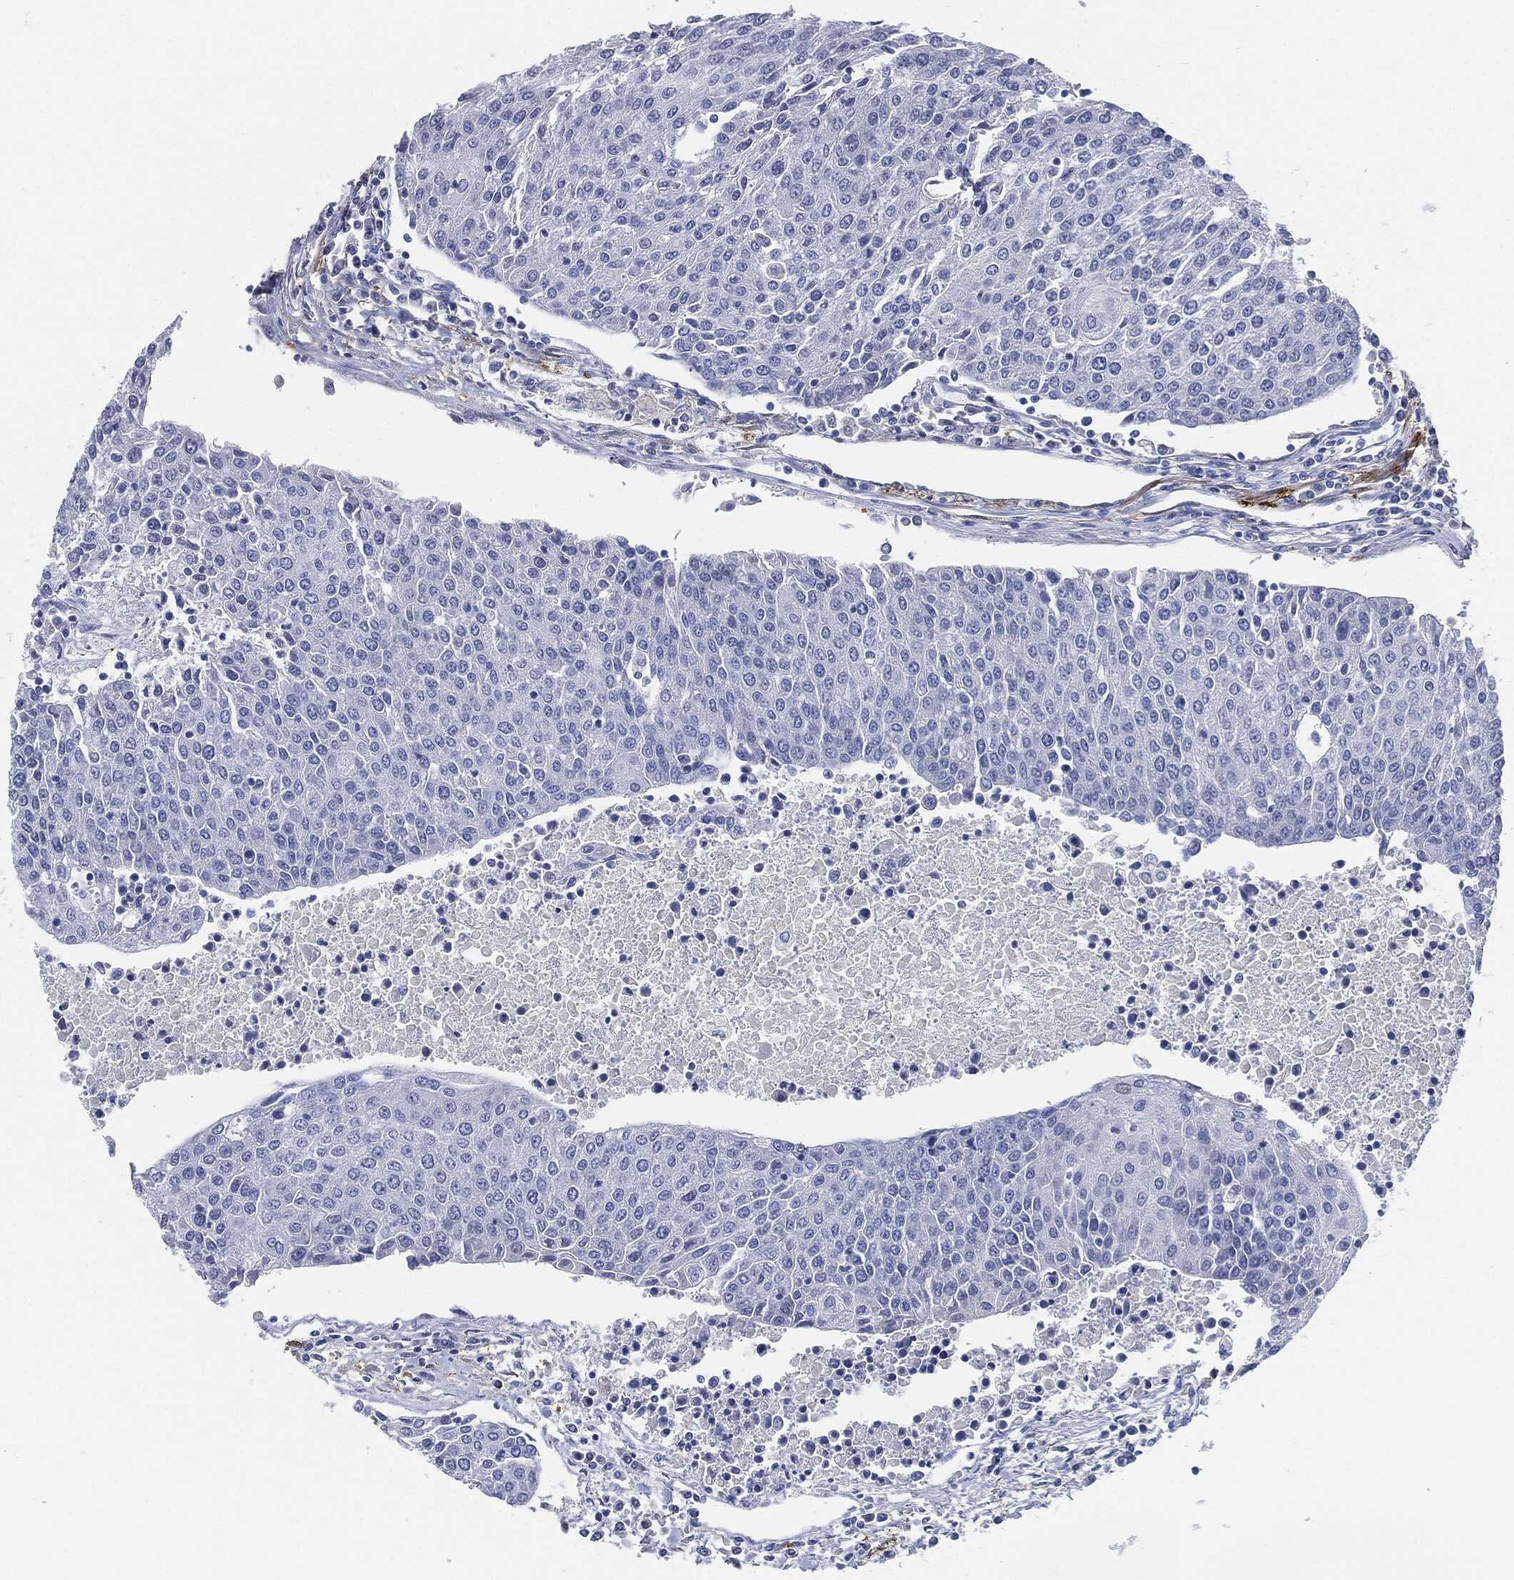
{"staining": {"intensity": "negative", "quantity": "none", "location": "none"}, "tissue": "urothelial cancer", "cell_type": "Tumor cells", "image_type": "cancer", "snomed": [{"axis": "morphology", "description": "Urothelial carcinoma, High grade"}, {"axis": "topography", "description": "Urinary bladder"}], "caption": "Immunohistochemistry (IHC) photomicrograph of neoplastic tissue: human high-grade urothelial carcinoma stained with DAB shows no significant protein expression in tumor cells. (DAB (3,3'-diaminobenzidine) IHC, high magnification).", "gene": "TAGLN", "patient": {"sex": "female", "age": 85}}